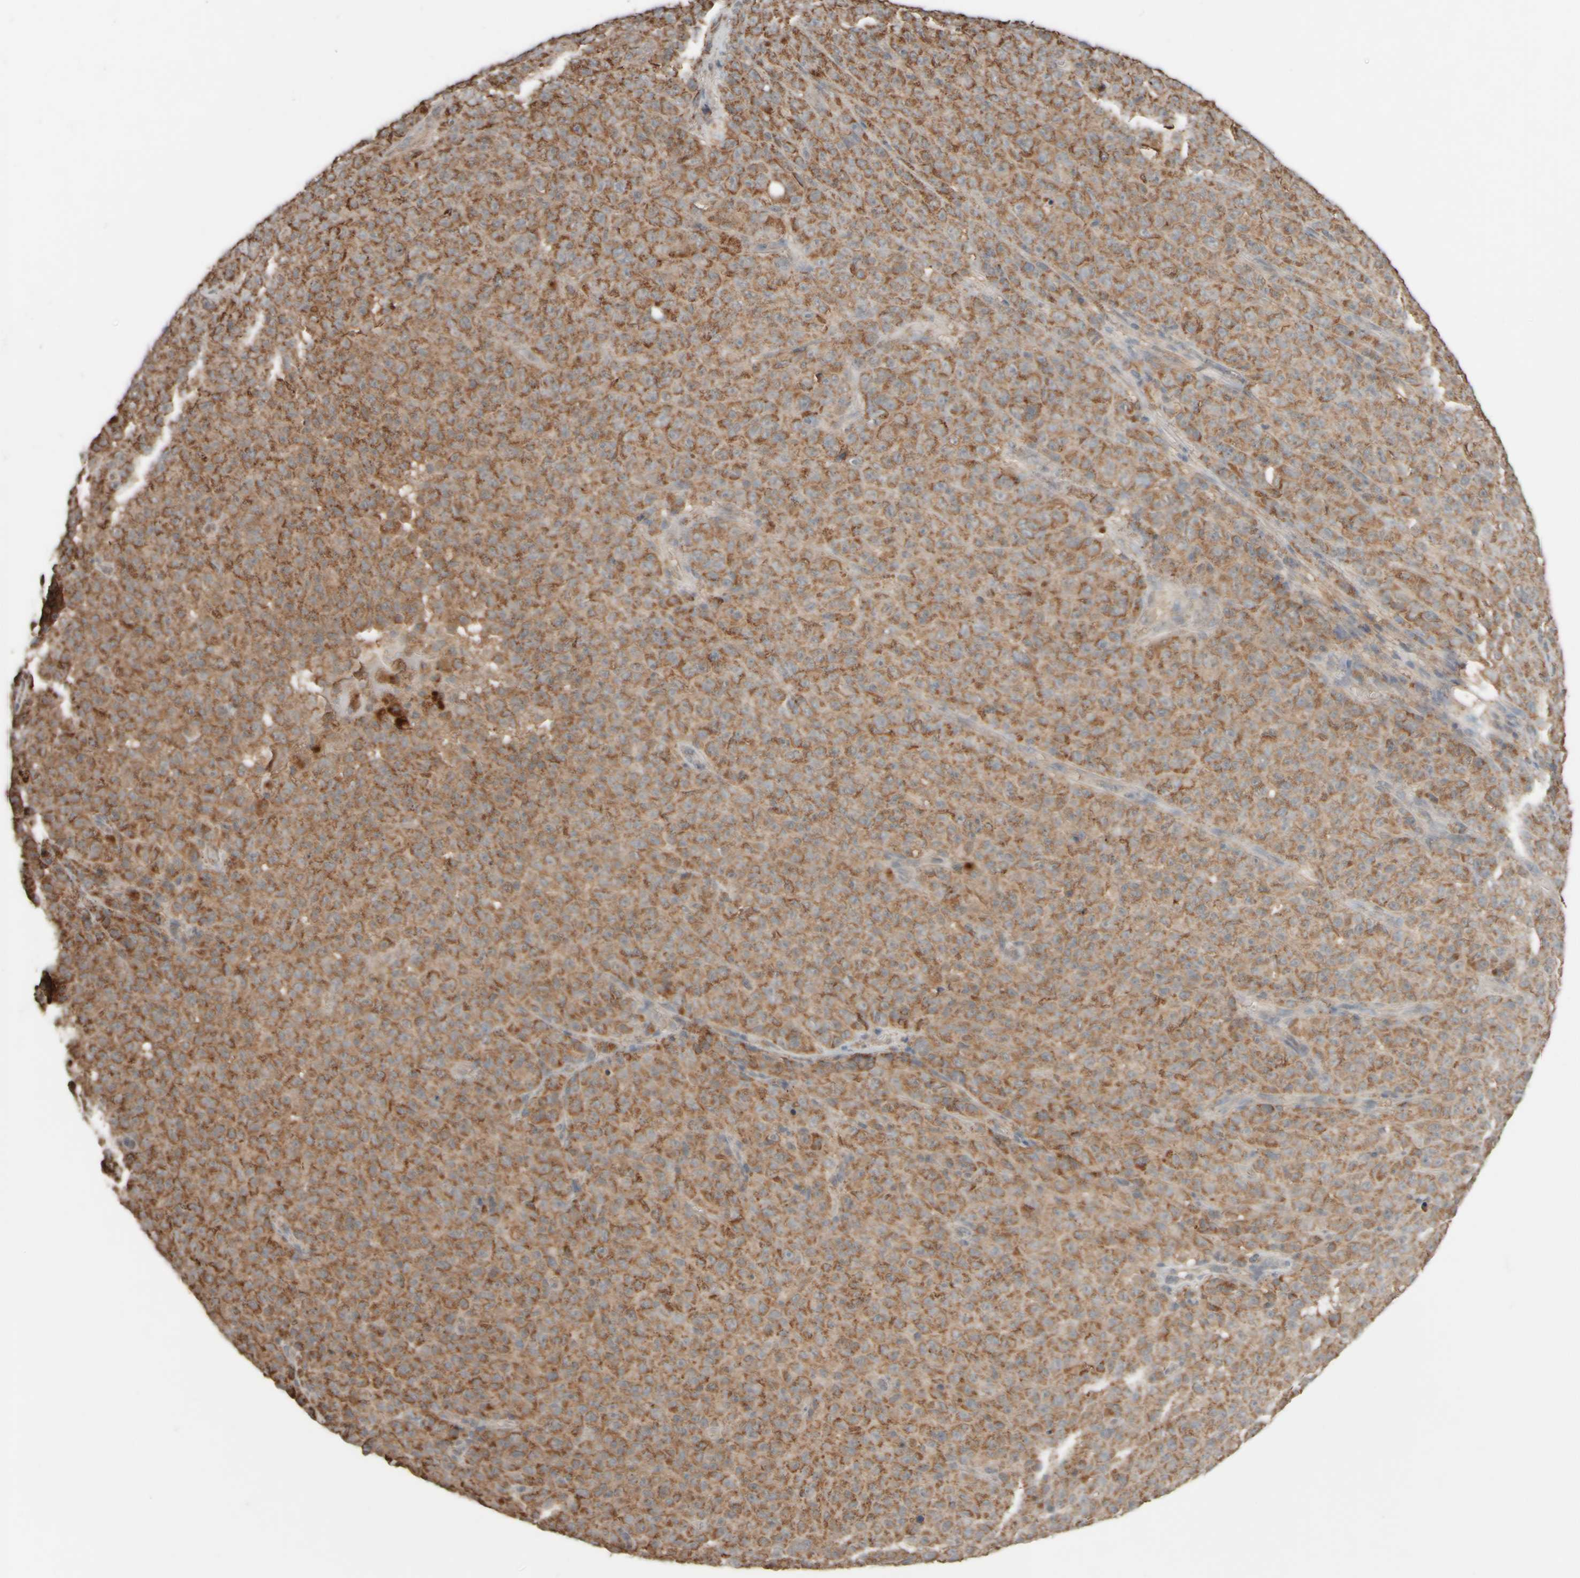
{"staining": {"intensity": "moderate", "quantity": ">75%", "location": "cytoplasmic/membranous"}, "tissue": "melanoma", "cell_type": "Tumor cells", "image_type": "cancer", "snomed": [{"axis": "morphology", "description": "Malignant melanoma, NOS"}, {"axis": "topography", "description": "Skin"}], "caption": "The micrograph displays a brown stain indicating the presence of a protein in the cytoplasmic/membranous of tumor cells in malignant melanoma. The staining was performed using DAB (3,3'-diaminobenzidine), with brown indicating positive protein expression. Nuclei are stained blue with hematoxylin.", "gene": "EIF2B3", "patient": {"sex": "female", "age": 82}}